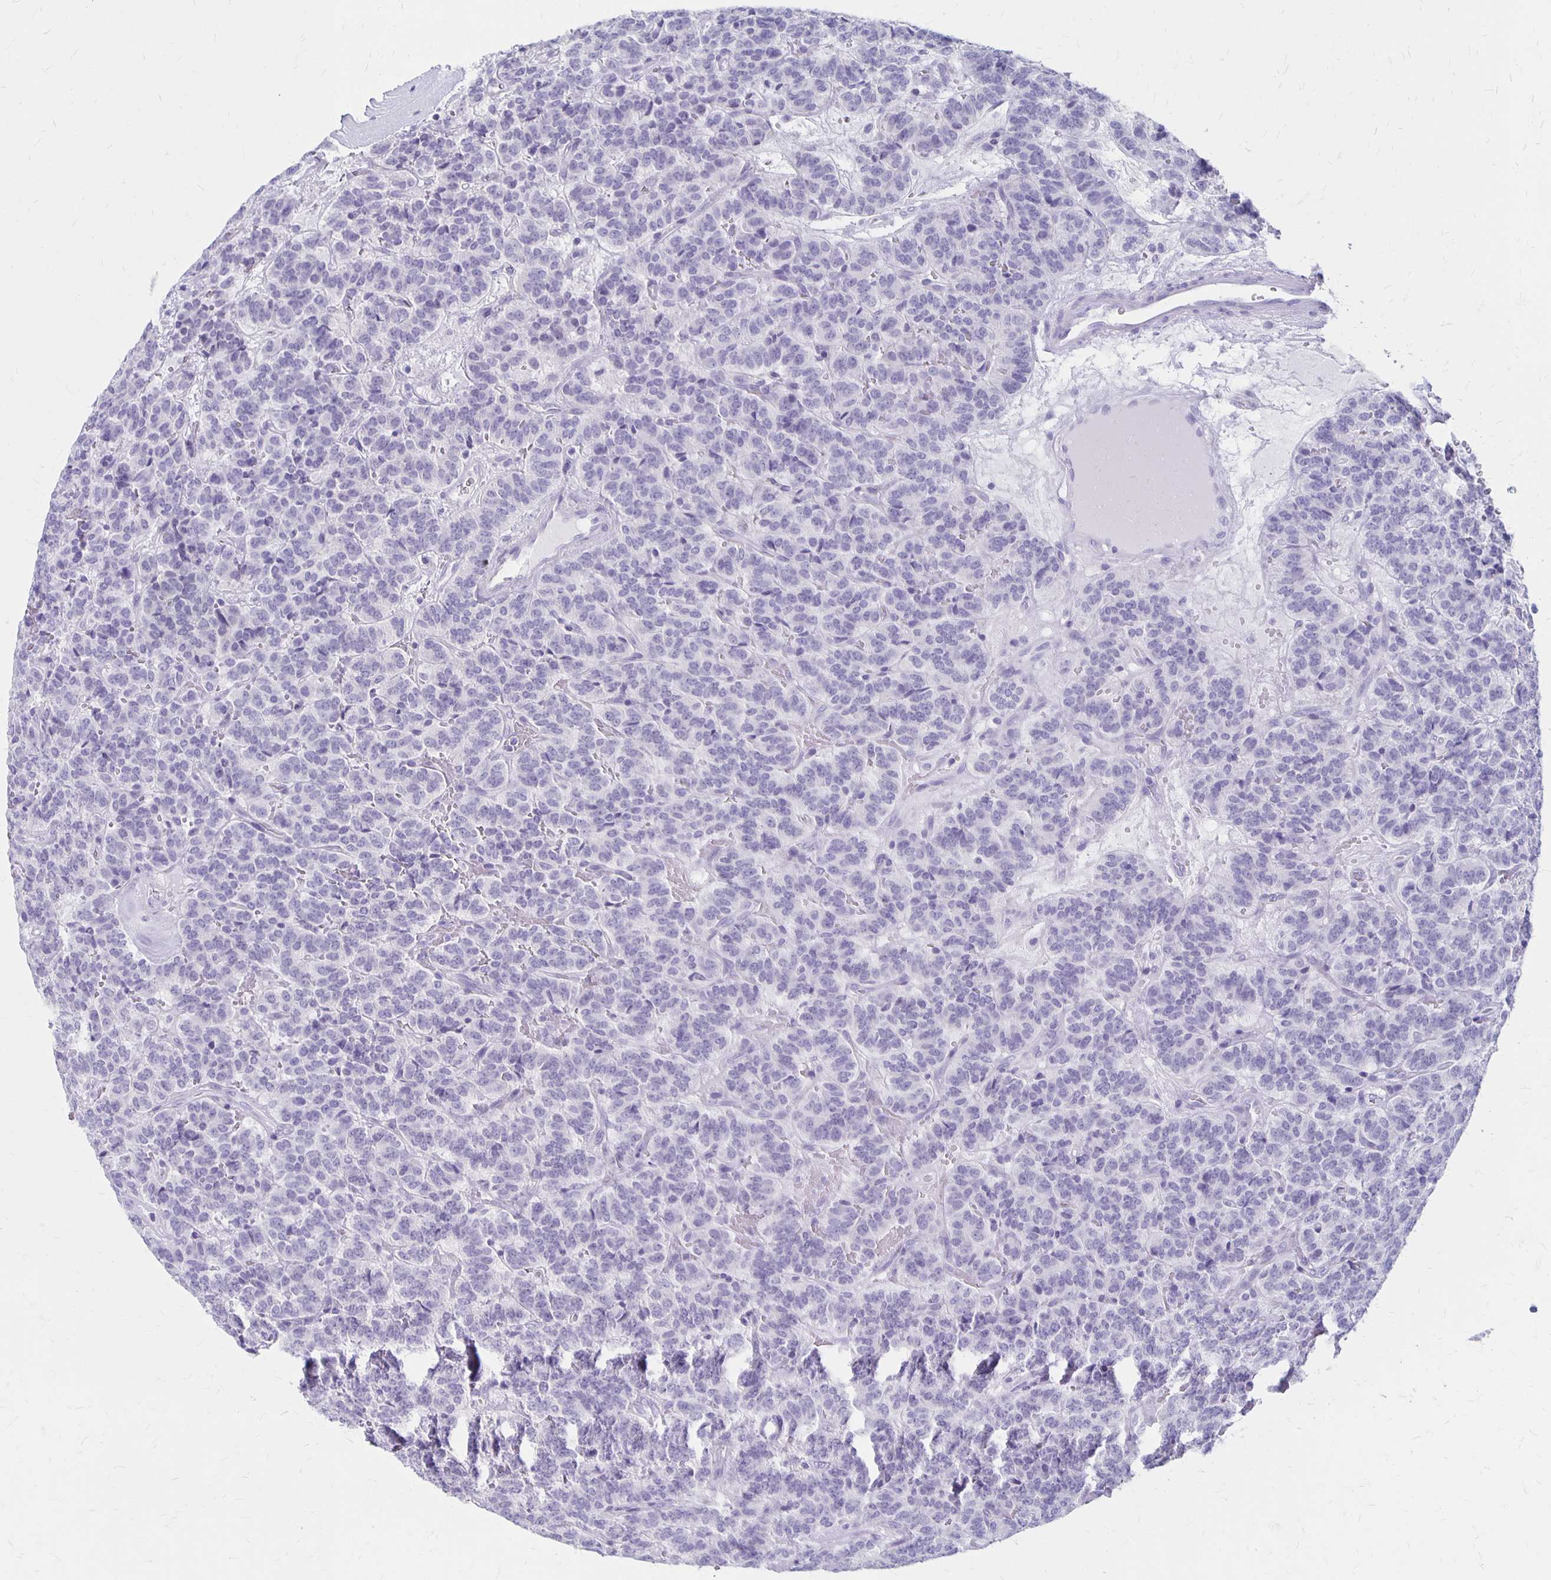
{"staining": {"intensity": "negative", "quantity": "none", "location": "none"}, "tissue": "carcinoid", "cell_type": "Tumor cells", "image_type": "cancer", "snomed": [{"axis": "morphology", "description": "Carcinoid, malignant, NOS"}, {"axis": "topography", "description": "Pancreas"}], "caption": "This is a histopathology image of immunohistochemistry (IHC) staining of carcinoid, which shows no staining in tumor cells.", "gene": "MAGEC2", "patient": {"sex": "male", "age": 36}}